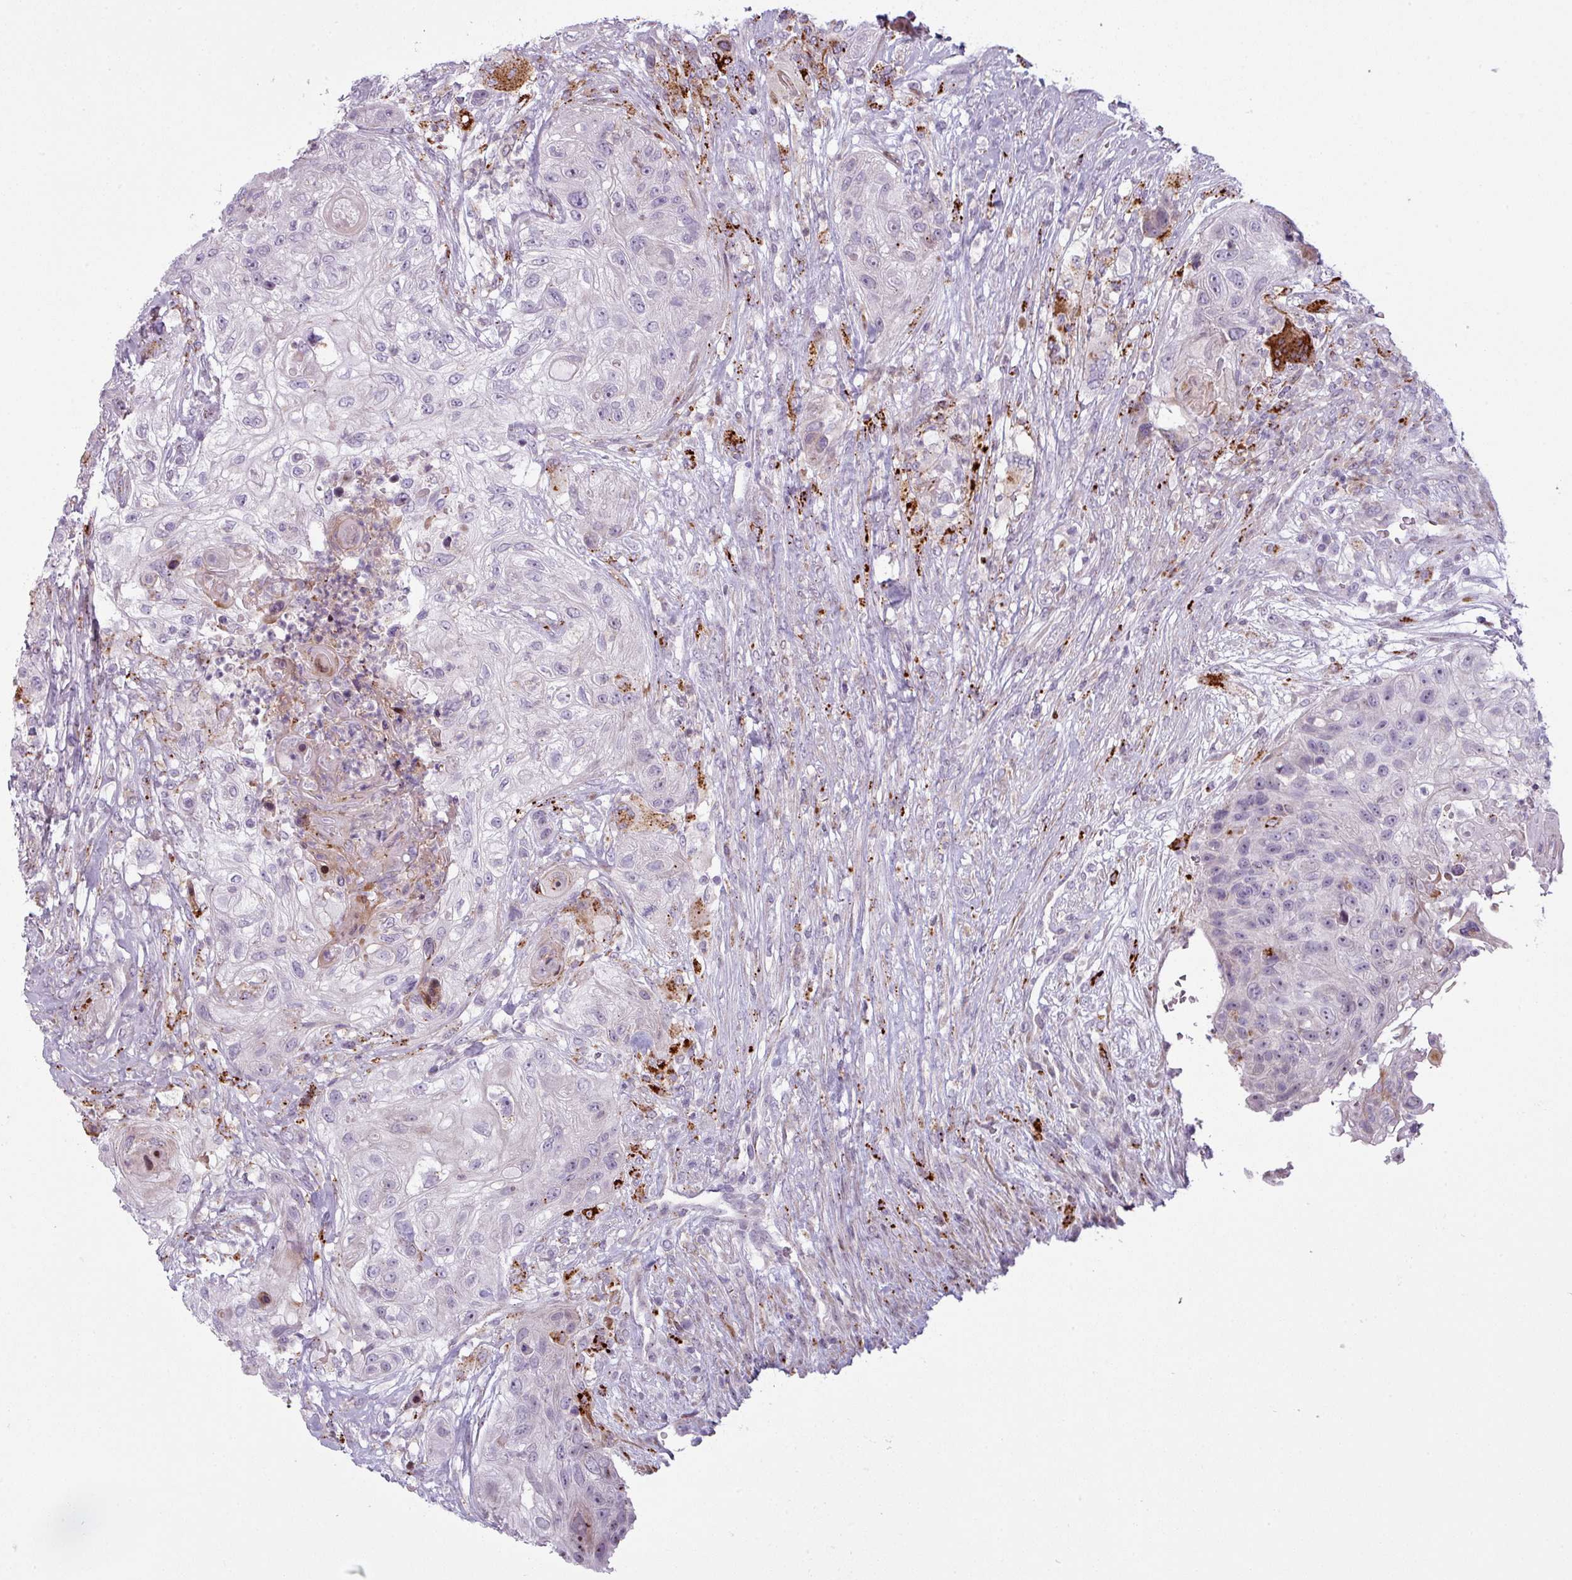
{"staining": {"intensity": "negative", "quantity": "none", "location": "none"}, "tissue": "urothelial cancer", "cell_type": "Tumor cells", "image_type": "cancer", "snomed": [{"axis": "morphology", "description": "Urothelial carcinoma, High grade"}, {"axis": "topography", "description": "Urinary bladder"}], "caption": "Immunohistochemistry of urothelial cancer displays no positivity in tumor cells.", "gene": "MAP7D2", "patient": {"sex": "female", "age": 60}}